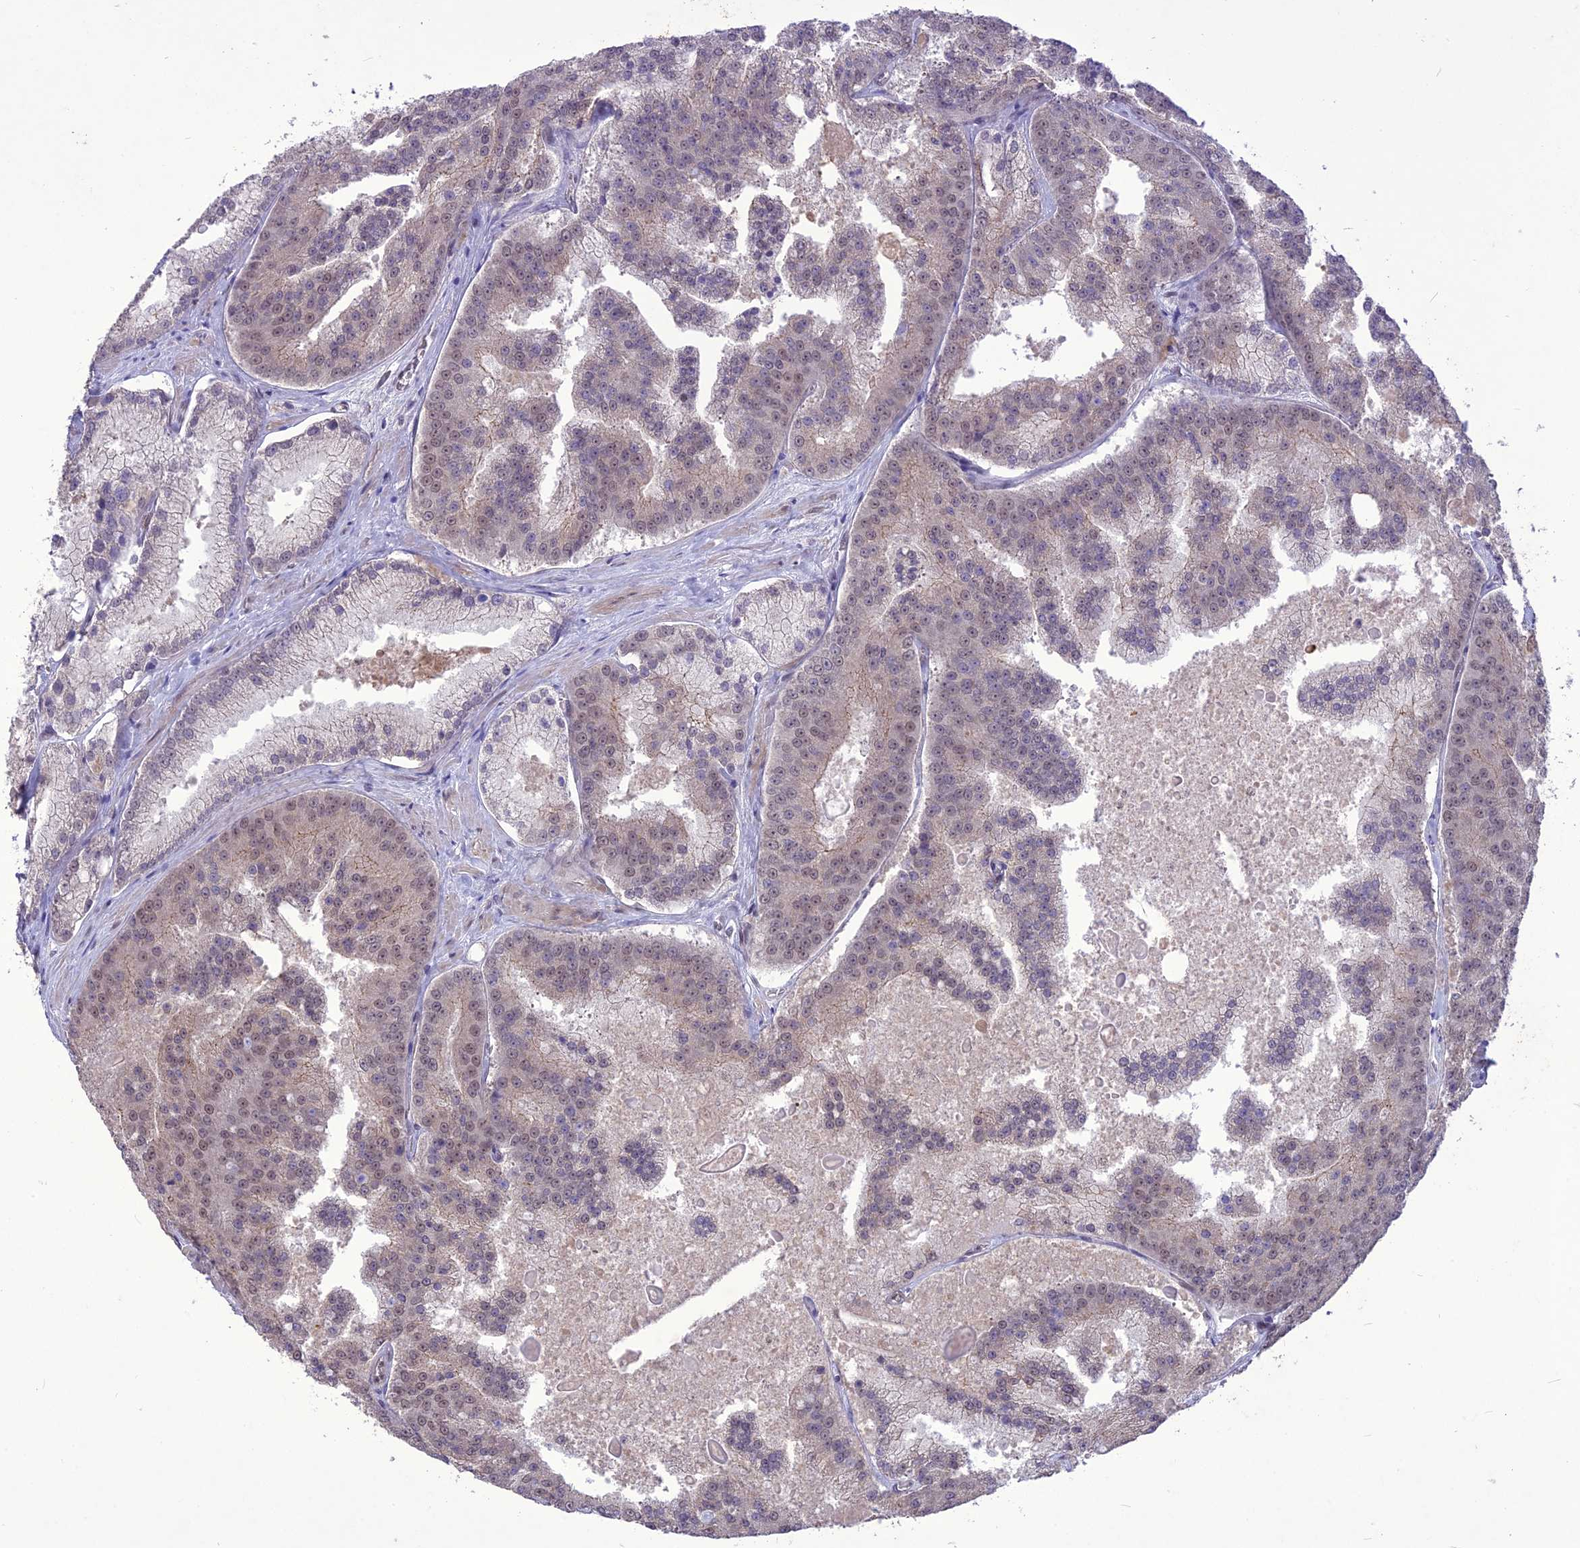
{"staining": {"intensity": "moderate", "quantity": "25%-75%", "location": "nuclear"}, "tissue": "prostate cancer", "cell_type": "Tumor cells", "image_type": "cancer", "snomed": [{"axis": "morphology", "description": "Adenocarcinoma, High grade"}, {"axis": "topography", "description": "Prostate"}], "caption": "Tumor cells reveal moderate nuclear expression in about 25%-75% of cells in prostate adenocarcinoma (high-grade).", "gene": "DIS3", "patient": {"sex": "male", "age": 61}}